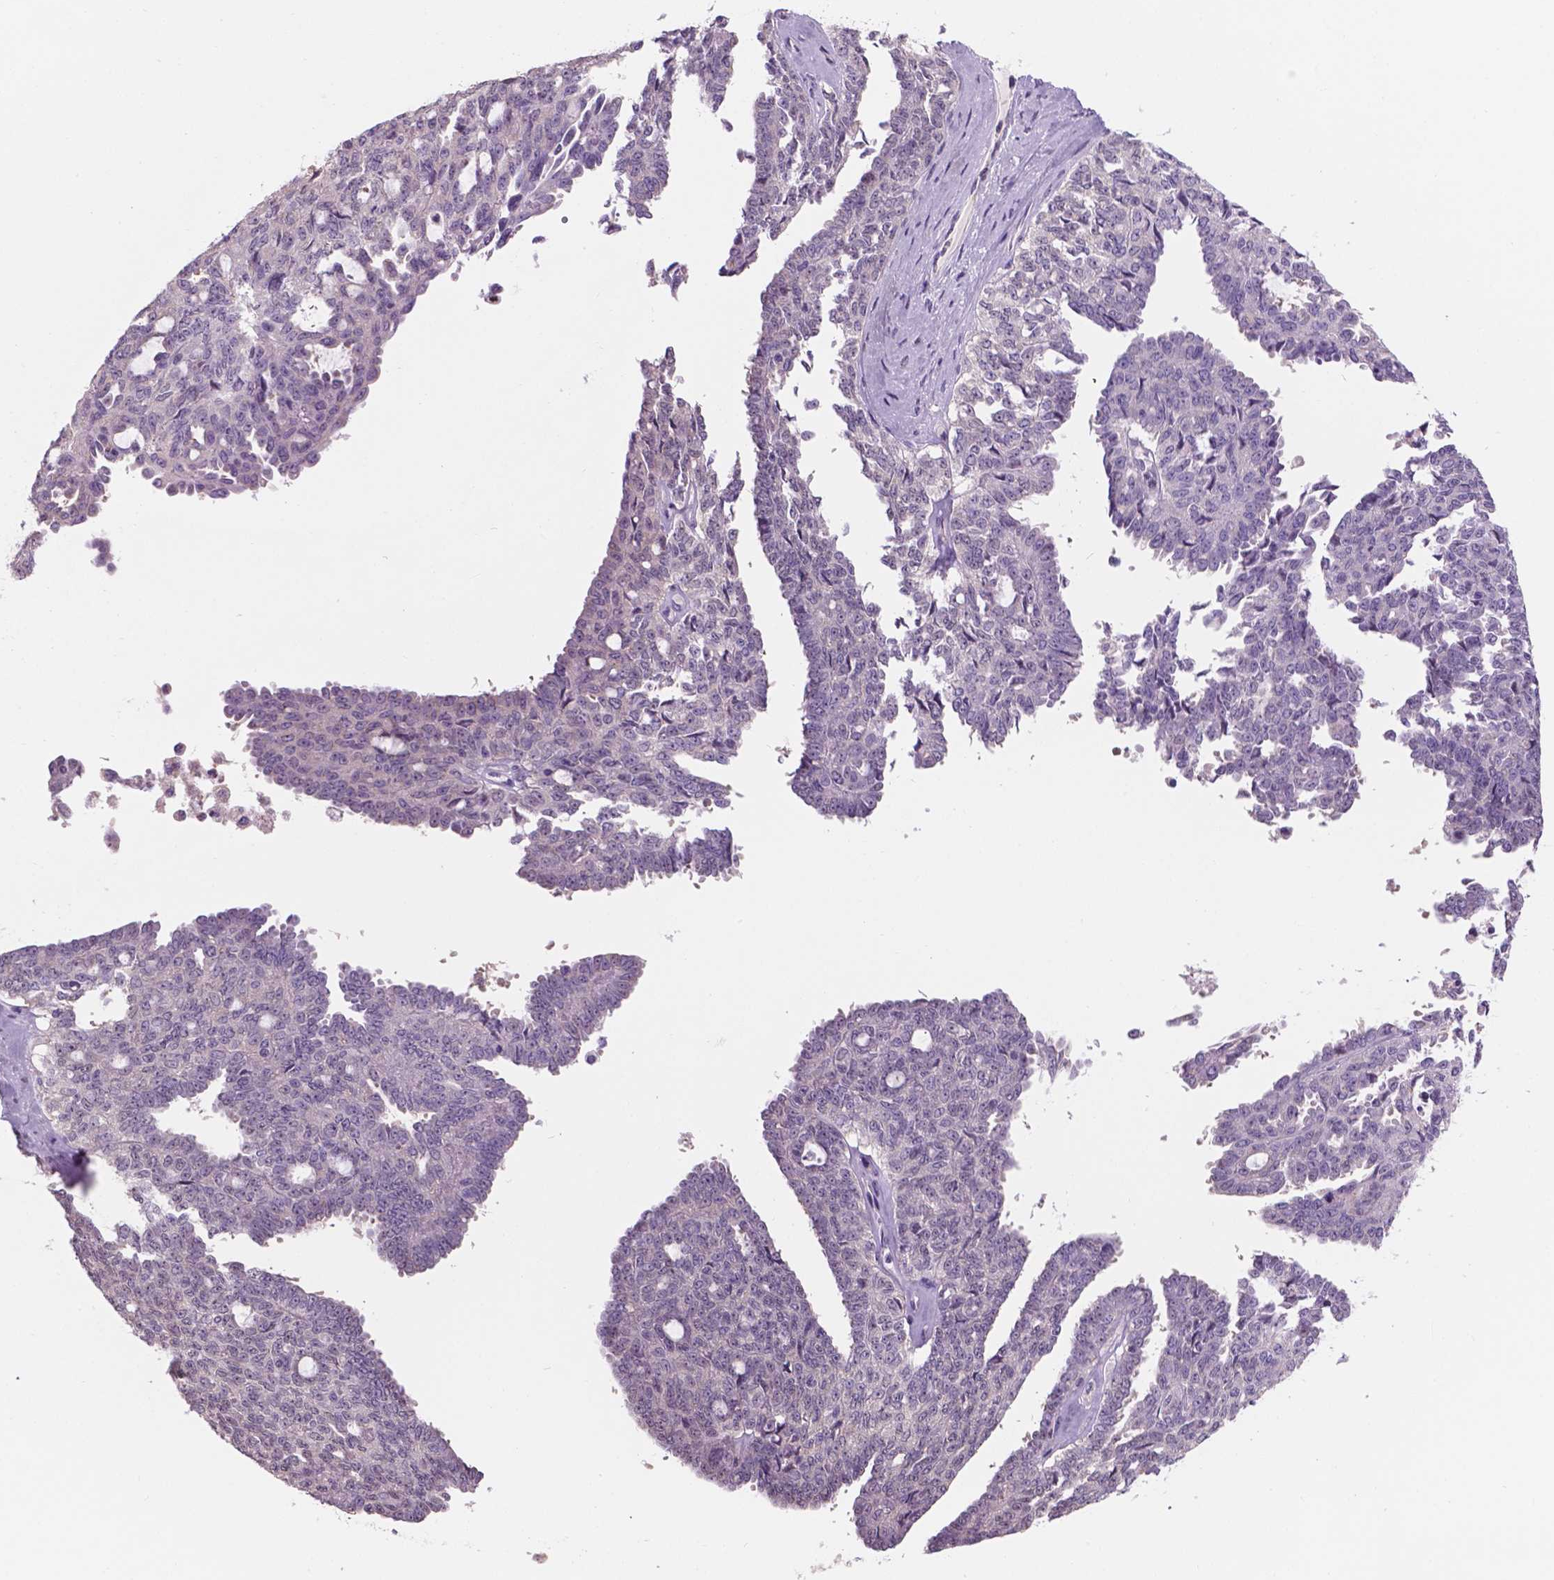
{"staining": {"intensity": "negative", "quantity": "none", "location": "none"}, "tissue": "ovarian cancer", "cell_type": "Tumor cells", "image_type": "cancer", "snomed": [{"axis": "morphology", "description": "Cystadenocarcinoma, serous, NOS"}, {"axis": "topography", "description": "Ovary"}], "caption": "Immunohistochemistry photomicrograph of neoplastic tissue: human serous cystadenocarcinoma (ovarian) stained with DAB (3,3'-diaminobenzidine) displays no significant protein staining in tumor cells. Brightfield microscopy of immunohistochemistry stained with DAB (3,3'-diaminobenzidine) (brown) and hematoxylin (blue), captured at high magnification.", "gene": "SBSN", "patient": {"sex": "female", "age": 71}}